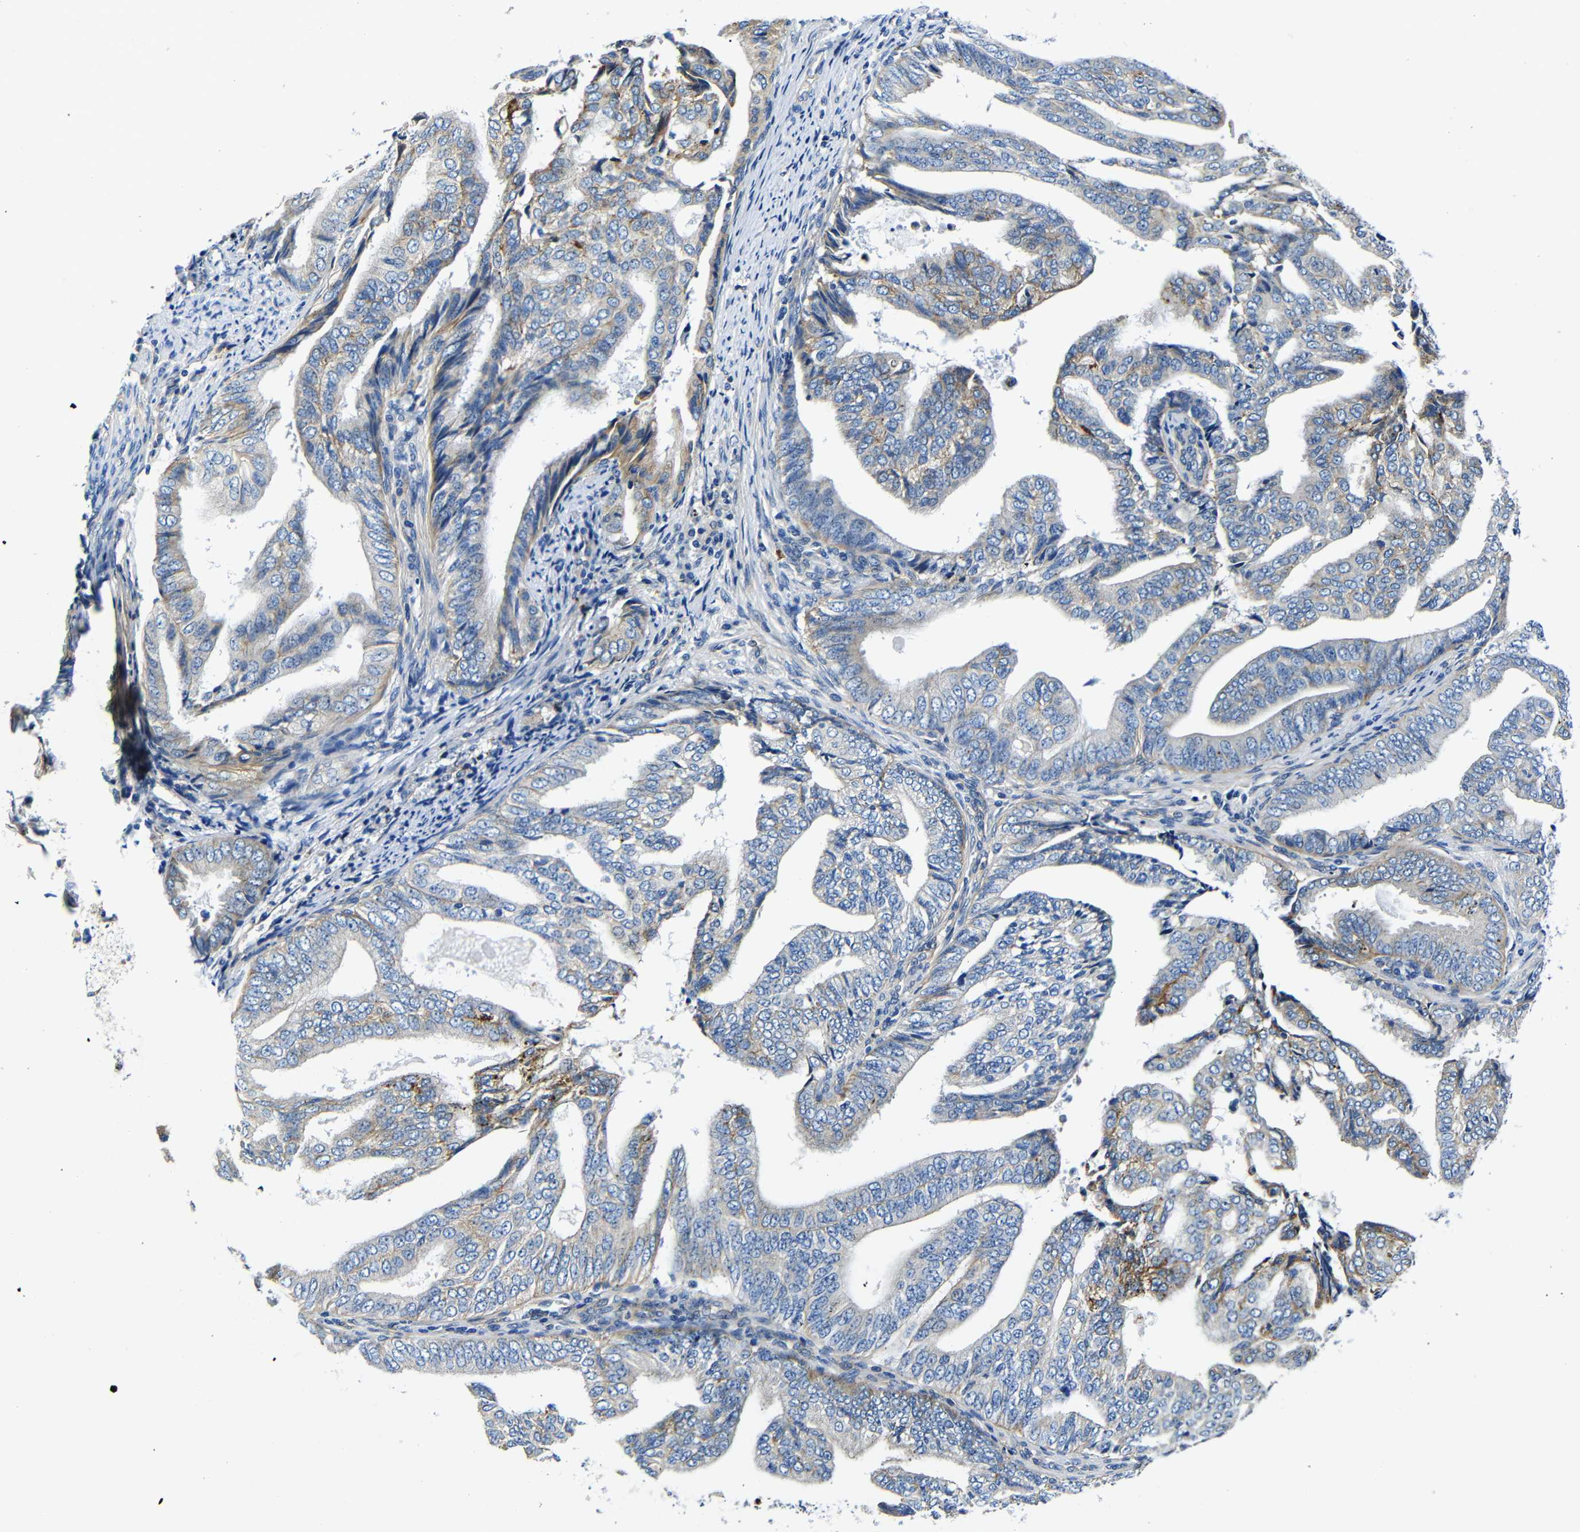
{"staining": {"intensity": "moderate", "quantity": "<25%", "location": "cytoplasmic/membranous"}, "tissue": "endometrial cancer", "cell_type": "Tumor cells", "image_type": "cancer", "snomed": [{"axis": "morphology", "description": "Adenocarcinoma, NOS"}, {"axis": "topography", "description": "Endometrium"}], "caption": "Immunohistochemistry of human endometrial adenocarcinoma shows low levels of moderate cytoplasmic/membranous positivity in approximately <25% of tumor cells.", "gene": "GIMAP2", "patient": {"sex": "female", "age": 58}}